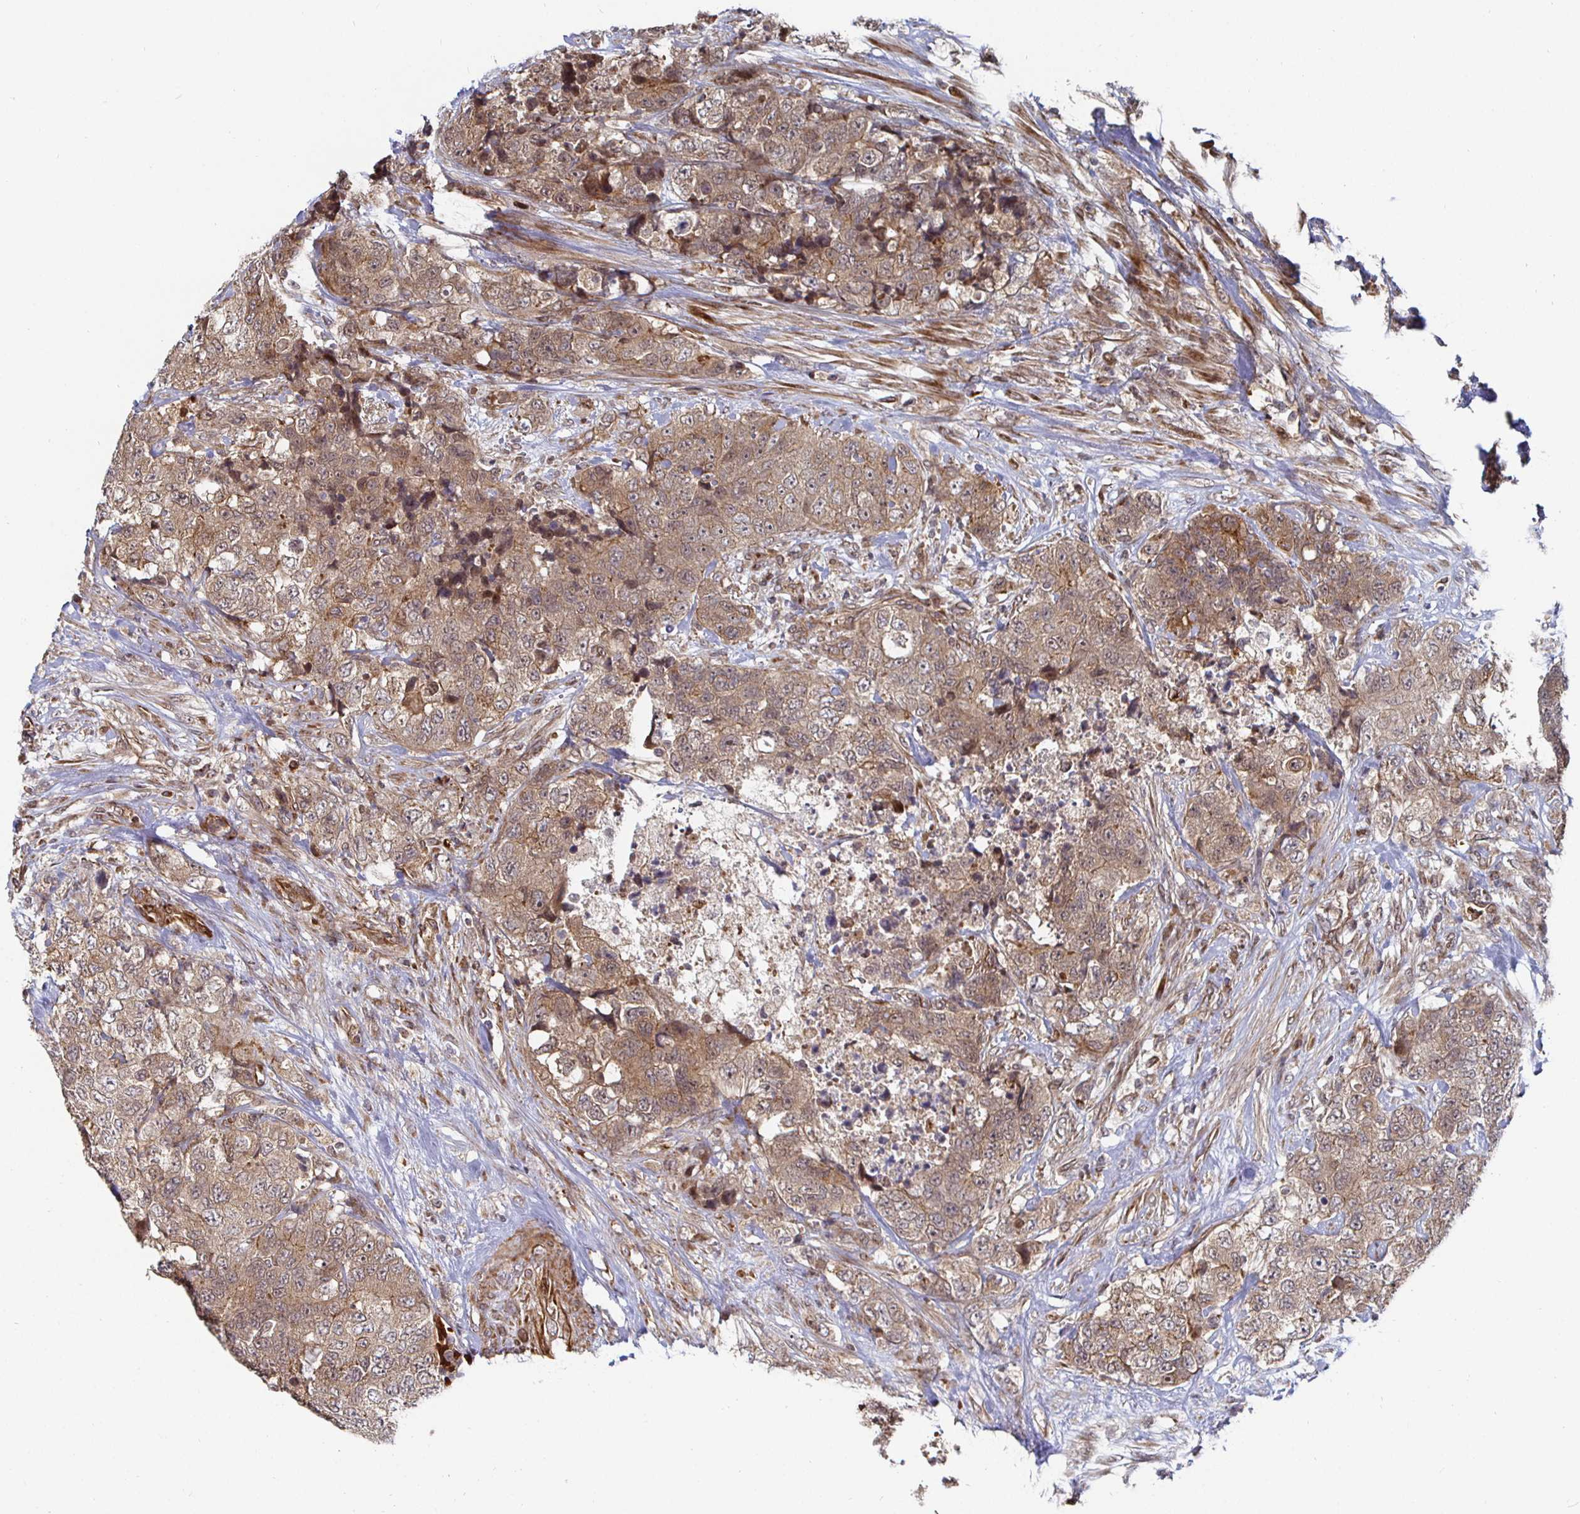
{"staining": {"intensity": "moderate", "quantity": ">75%", "location": "cytoplasmic/membranous"}, "tissue": "urothelial cancer", "cell_type": "Tumor cells", "image_type": "cancer", "snomed": [{"axis": "morphology", "description": "Urothelial carcinoma, High grade"}, {"axis": "topography", "description": "Urinary bladder"}], "caption": "Human urothelial cancer stained for a protein (brown) displays moderate cytoplasmic/membranous positive expression in about >75% of tumor cells.", "gene": "TBKBP1", "patient": {"sex": "female", "age": 78}}